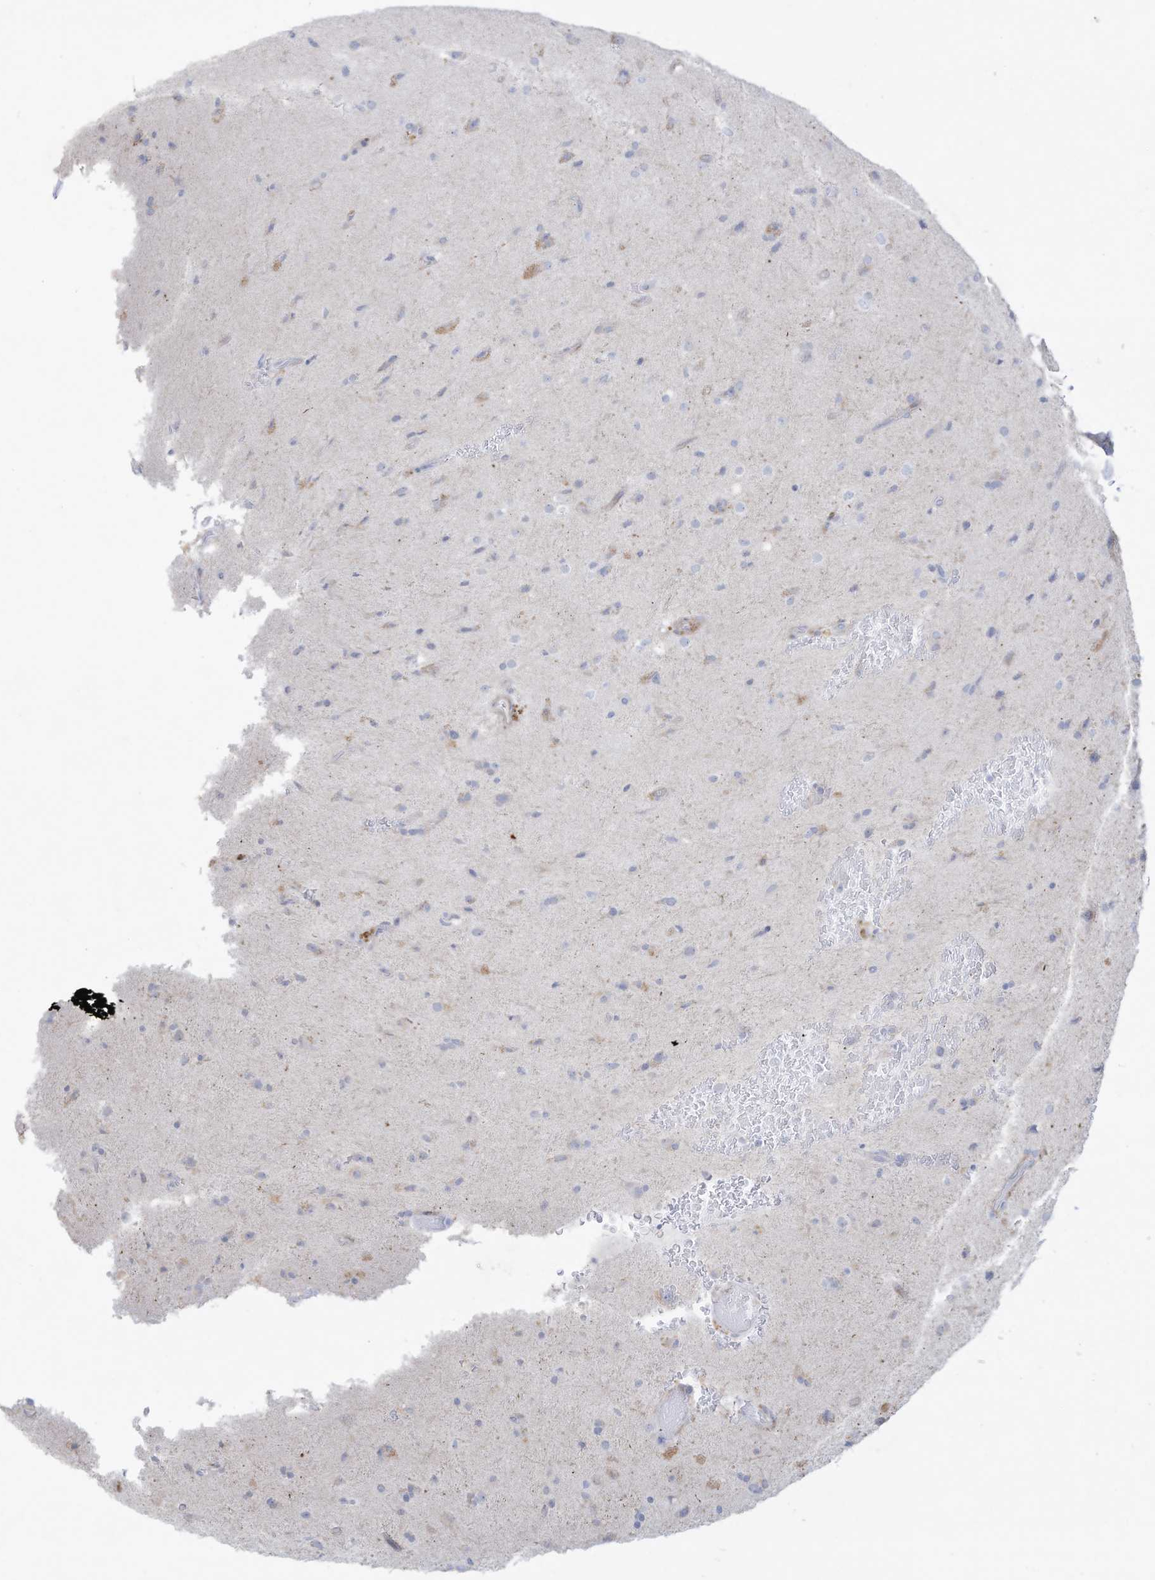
{"staining": {"intensity": "negative", "quantity": "none", "location": "none"}, "tissue": "glioma", "cell_type": "Tumor cells", "image_type": "cancer", "snomed": [{"axis": "morphology", "description": "Glioma, malignant, Low grade"}, {"axis": "topography", "description": "Brain"}], "caption": "A micrograph of glioma stained for a protein displays no brown staining in tumor cells. The staining was performed using DAB (3,3'-diaminobenzidine) to visualize the protein expression in brown, while the nuclei were stained in blue with hematoxylin (Magnification: 20x).", "gene": "THNSL2", "patient": {"sex": "male", "age": 65}}